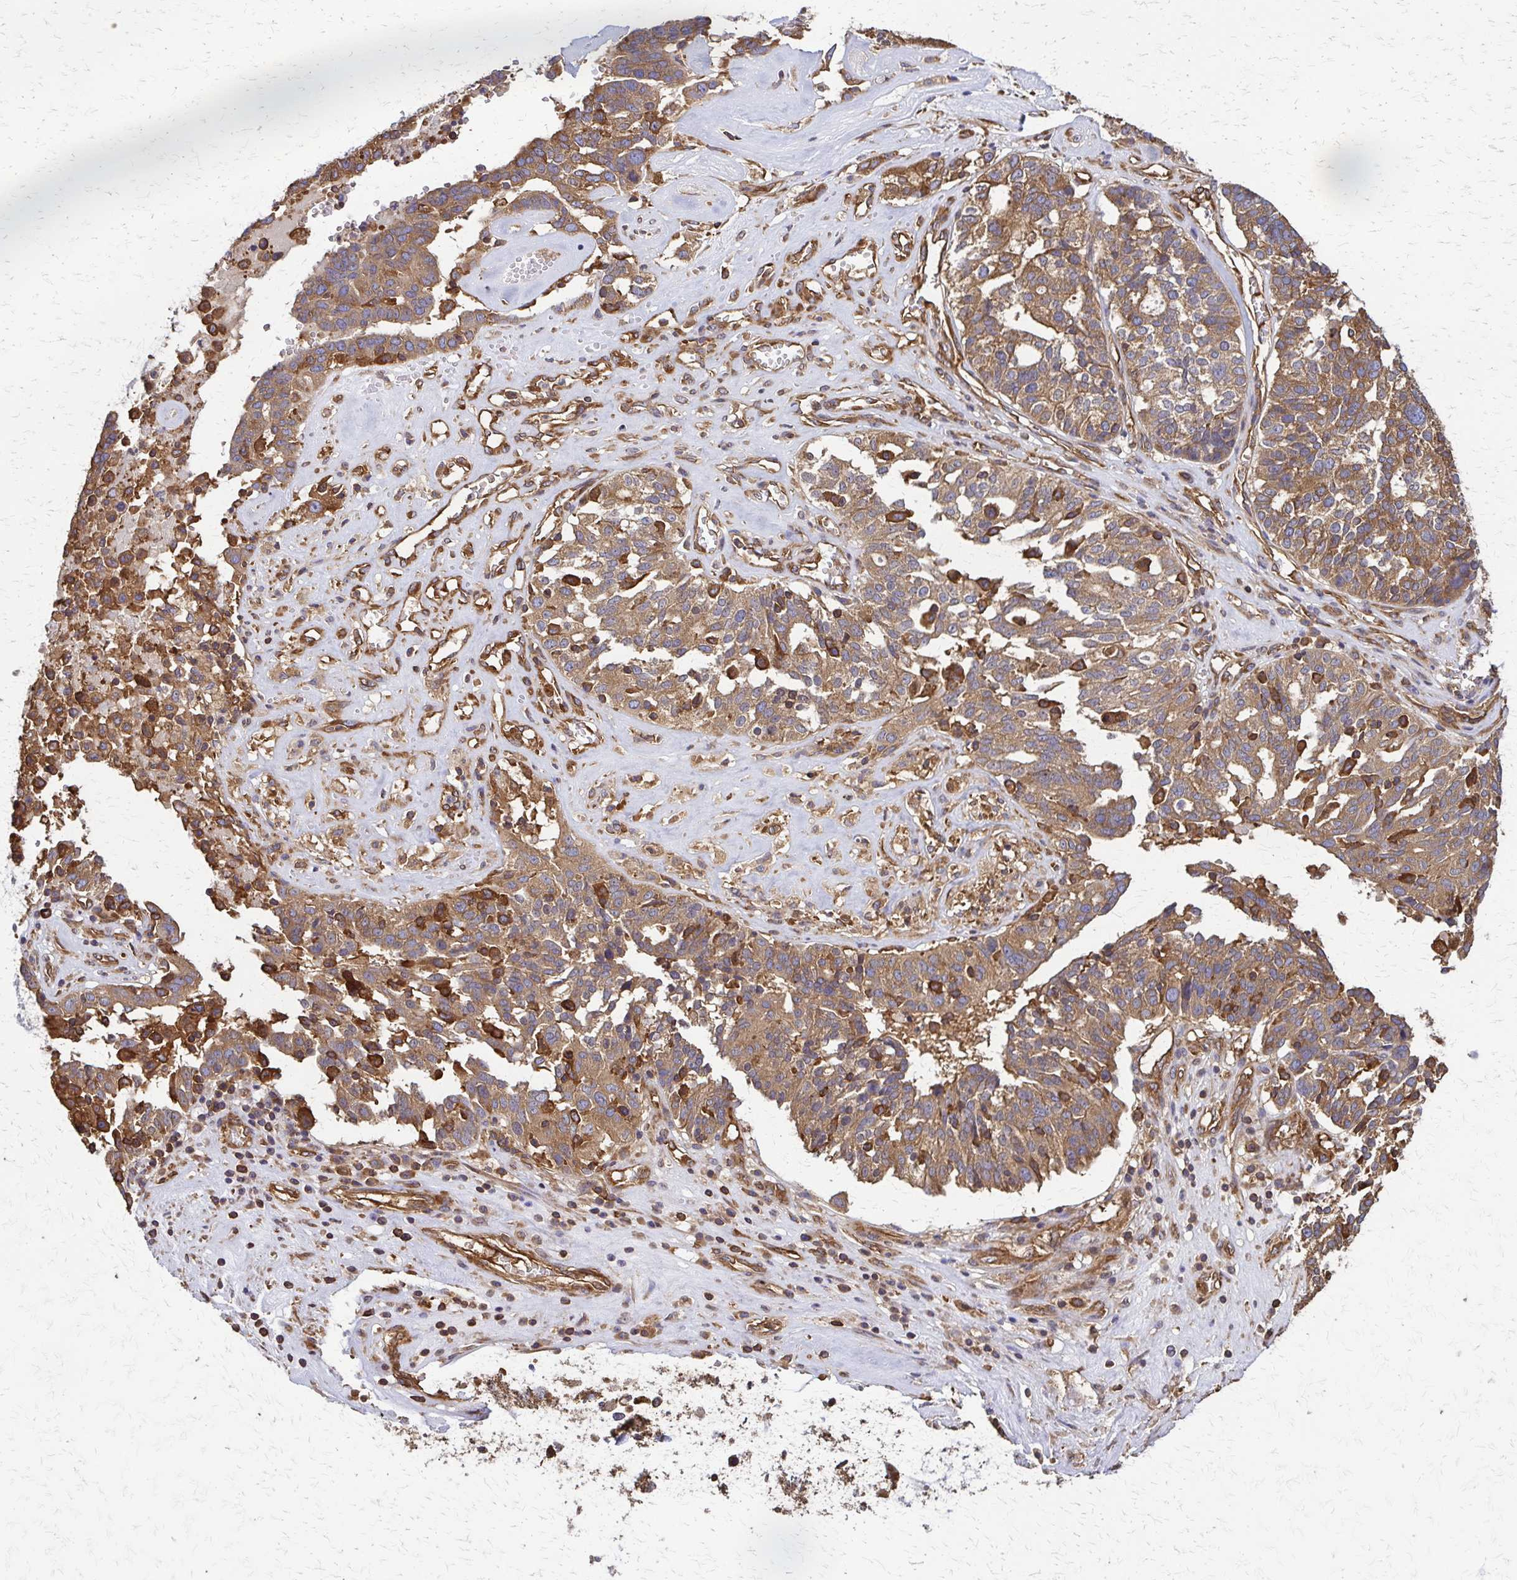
{"staining": {"intensity": "moderate", "quantity": ">75%", "location": "cytoplasmic/membranous"}, "tissue": "ovarian cancer", "cell_type": "Tumor cells", "image_type": "cancer", "snomed": [{"axis": "morphology", "description": "Cystadenocarcinoma, serous, NOS"}, {"axis": "topography", "description": "Ovary"}], "caption": "Immunohistochemical staining of human serous cystadenocarcinoma (ovarian) exhibits medium levels of moderate cytoplasmic/membranous protein positivity in approximately >75% of tumor cells. Immunohistochemistry stains the protein of interest in brown and the nuclei are stained blue.", "gene": "EEF2", "patient": {"sex": "female", "age": 59}}